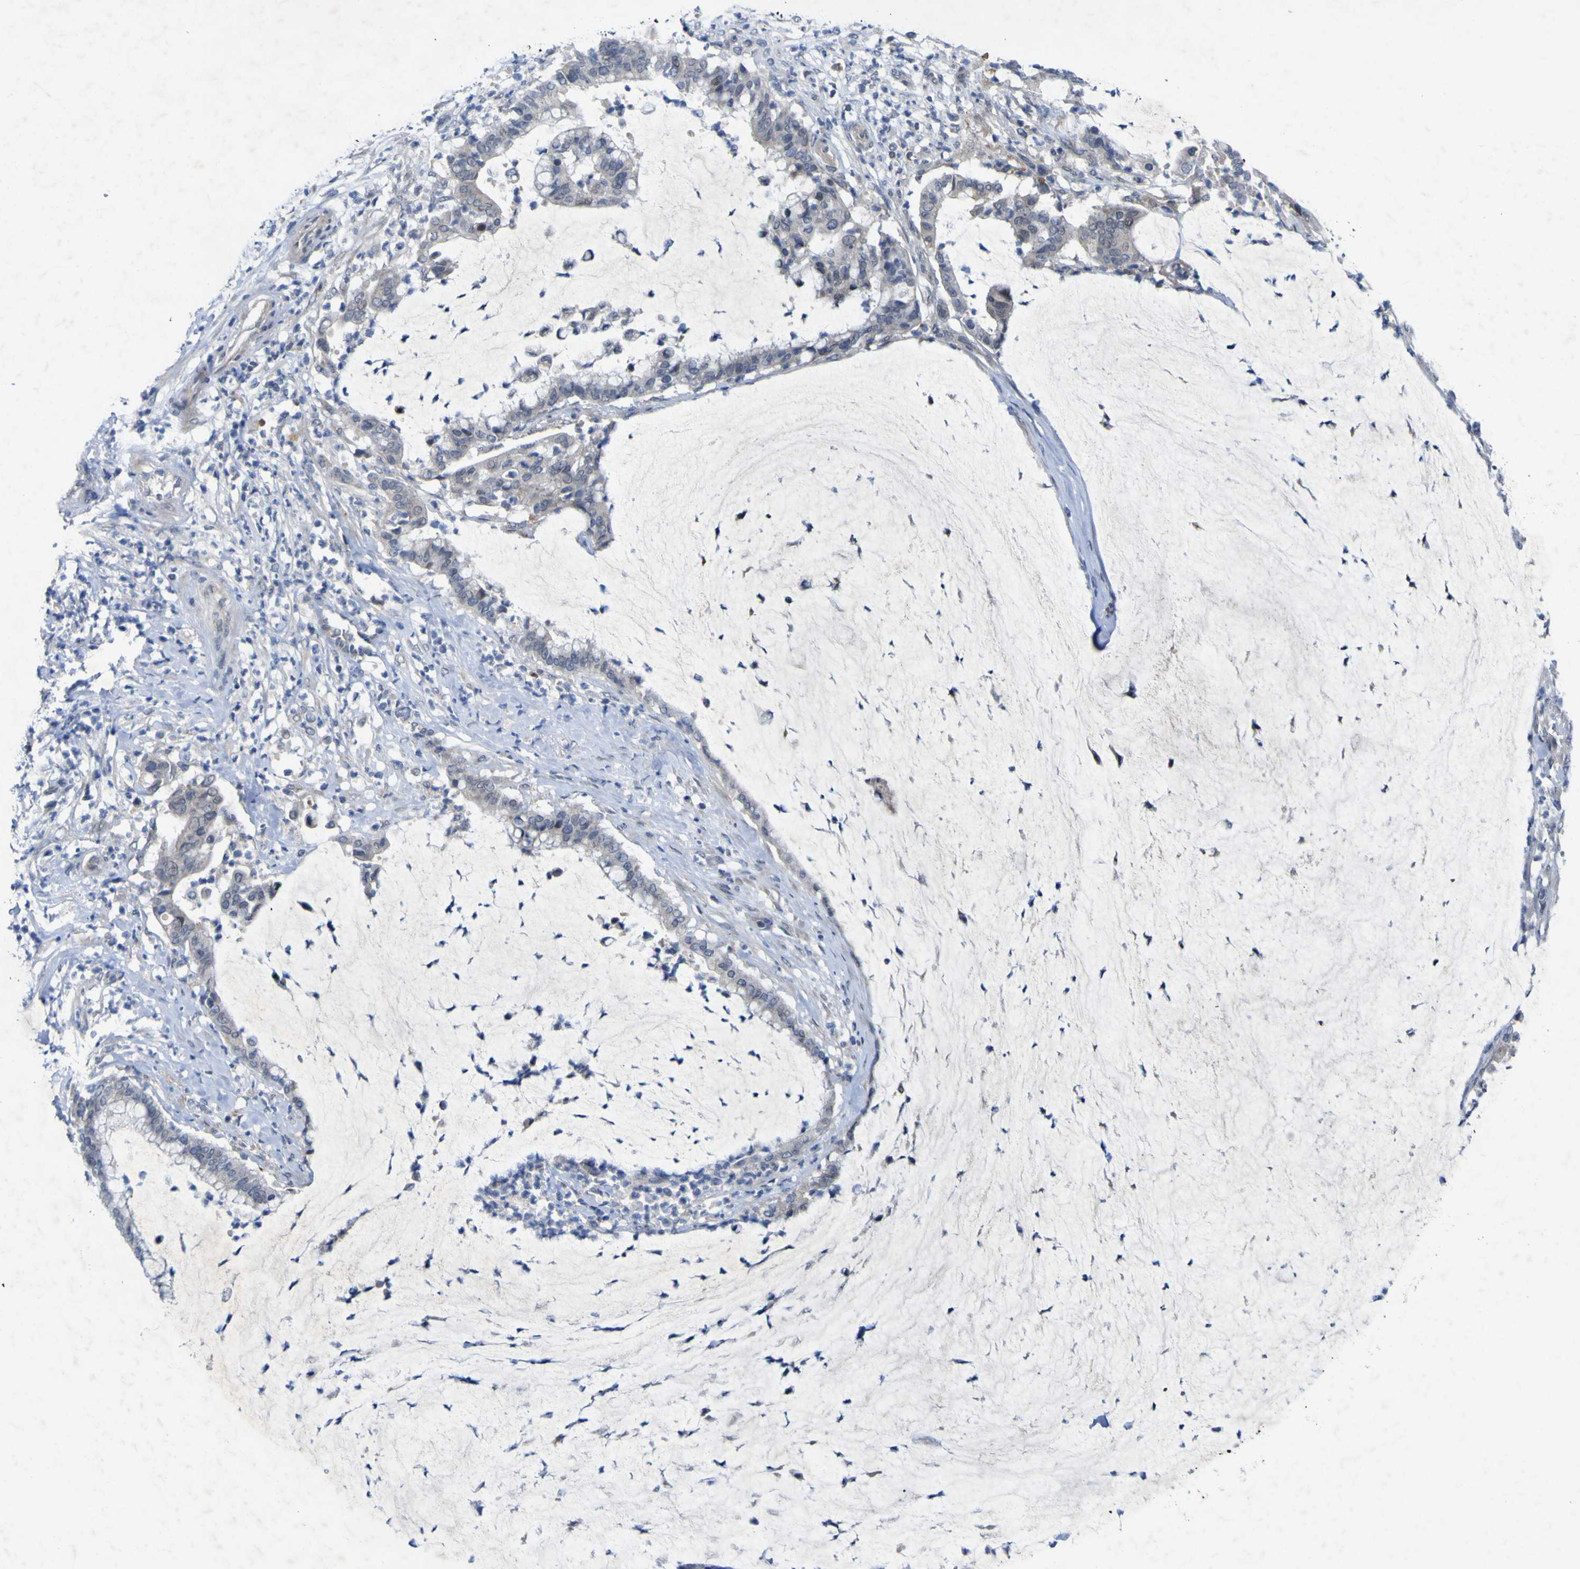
{"staining": {"intensity": "negative", "quantity": "none", "location": "none"}, "tissue": "pancreatic cancer", "cell_type": "Tumor cells", "image_type": "cancer", "snomed": [{"axis": "morphology", "description": "Adenocarcinoma, NOS"}, {"axis": "topography", "description": "Pancreas"}], "caption": "Pancreatic cancer was stained to show a protein in brown. There is no significant positivity in tumor cells.", "gene": "NAV1", "patient": {"sex": "male", "age": 41}}